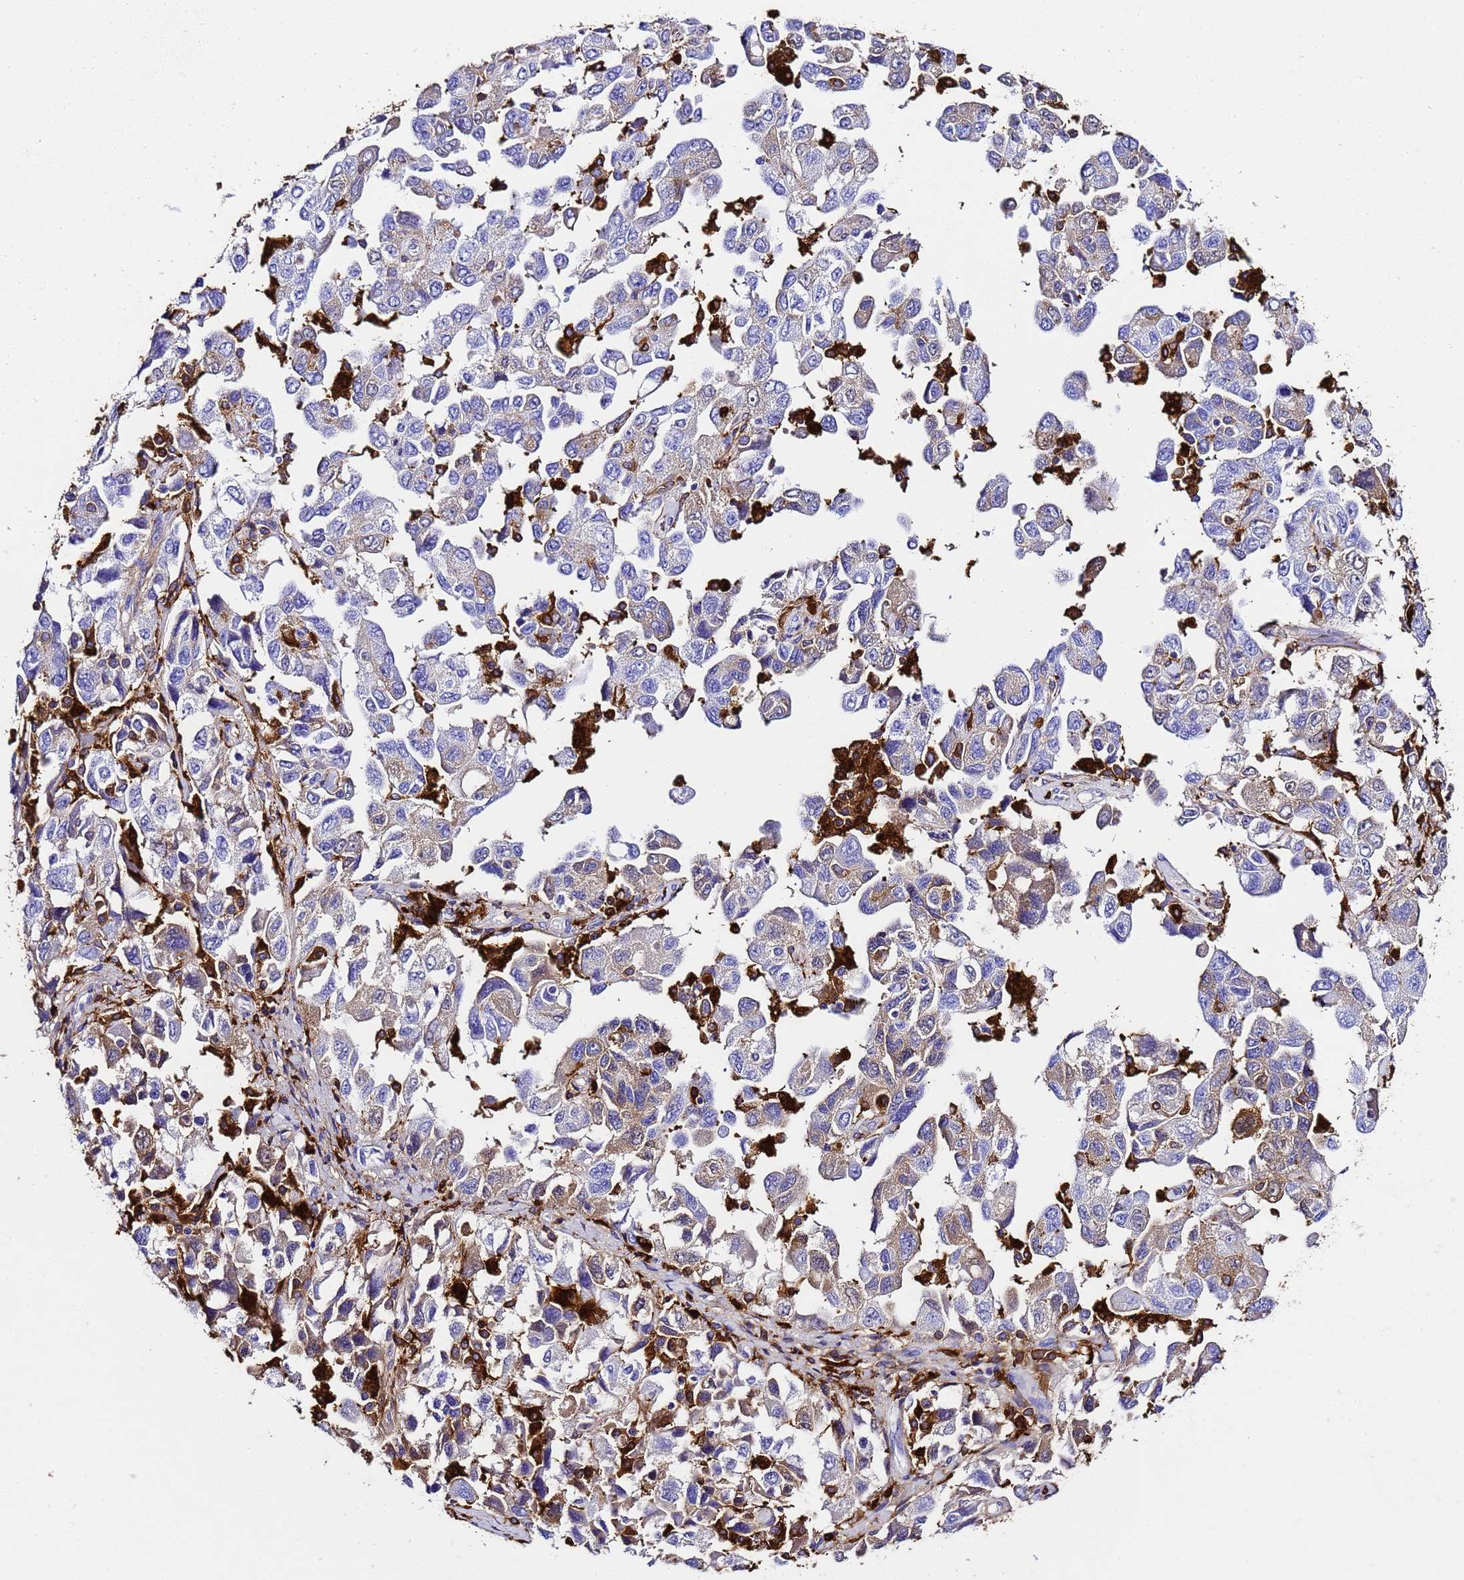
{"staining": {"intensity": "negative", "quantity": "none", "location": "none"}, "tissue": "ovarian cancer", "cell_type": "Tumor cells", "image_type": "cancer", "snomed": [{"axis": "morphology", "description": "Carcinoma, NOS"}, {"axis": "morphology", "description": "Cystadenocarcinoma, serous, NOS"}, {"axis": "topography", "description": "Ovary"}], "caption": "Immunohistochemical staining of ovarian cancer (carcinoma) exhibits no significant expression in tumor cells. Nuclei are stained in blue.", "gene": "FTL", "patient": {"sex": "female", "age": 69}}